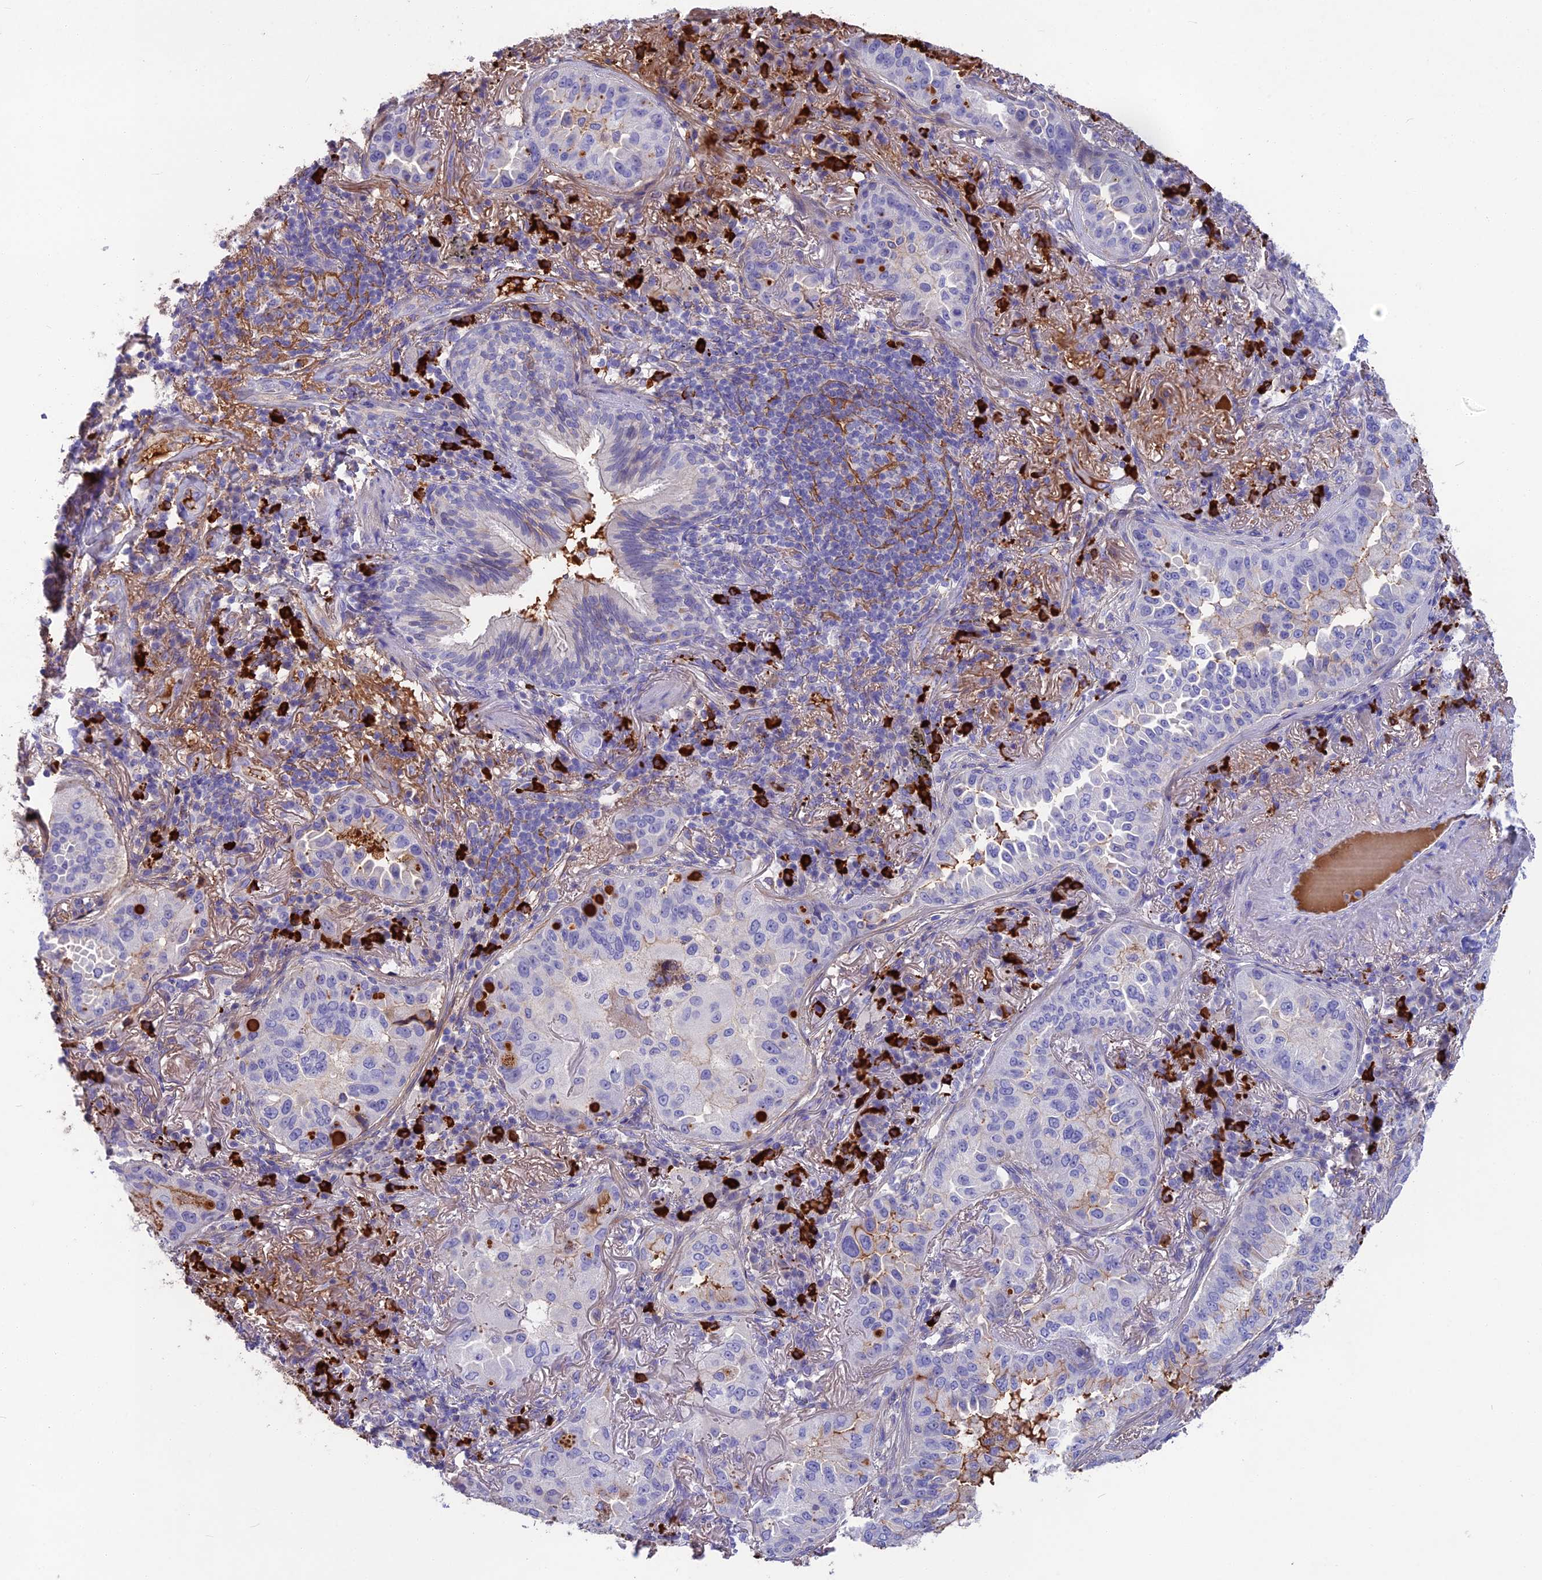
{"staining": {"intensity": "moderate", "quantity": "<25%", "location": "cytoplasmic/membranous"}, "tissue": "lung cancer", "cell_type": "Tumor cells", "image_type": "cancer", "snomed": [{"axis": "morphology", "description": "Adenocarcinoma, NOS"}, {"axis": "topography", "description": "Lung"}], "caption": "Tumor cells exhibit low levels of moderate cytoplasmic/membranous expression in approximately <25% of cells in human adenocarcinoma (lung).", "gene": "SNAP91", "patient": {"sex": "female", "age": 69}}